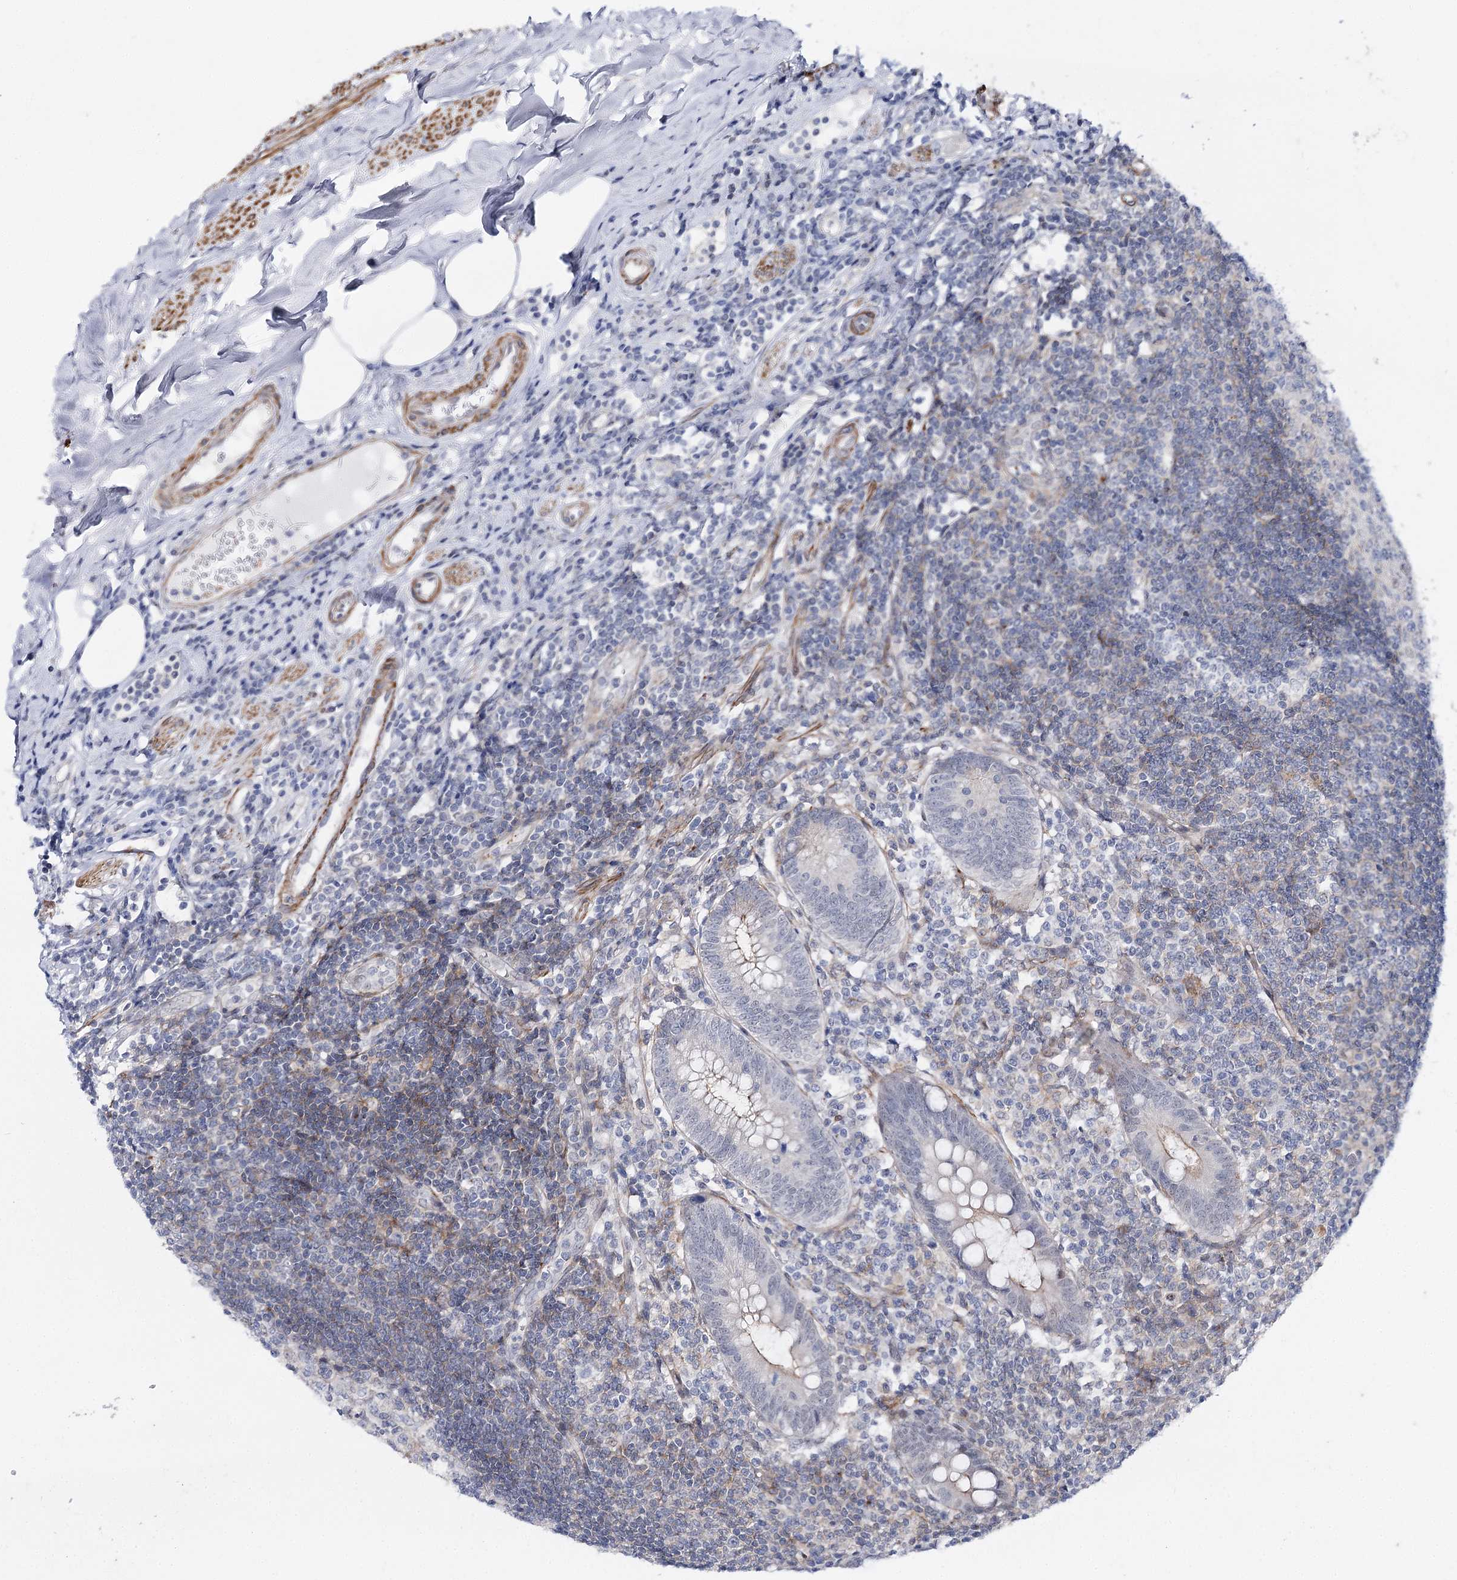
{"staining": {"intensity": "weak", "quantity": "<25%", "location": "cytoplasmic/membranous"}, "tissue": "appendix", "cell_type": "Glandular cells", "image_type": "normal", "snomed": [{"axis": "morphology", "description": "Normal tissue, NOS"}, {"axis": "topography", "description": "Appendix"}], "caption": "High power microscopy micrograph of an IHC micrograph of normal appendix, revealing no significant positivity in glandular cells.", "gene": "AGXT2", "patient": {"sex": "female", "age": 54}}